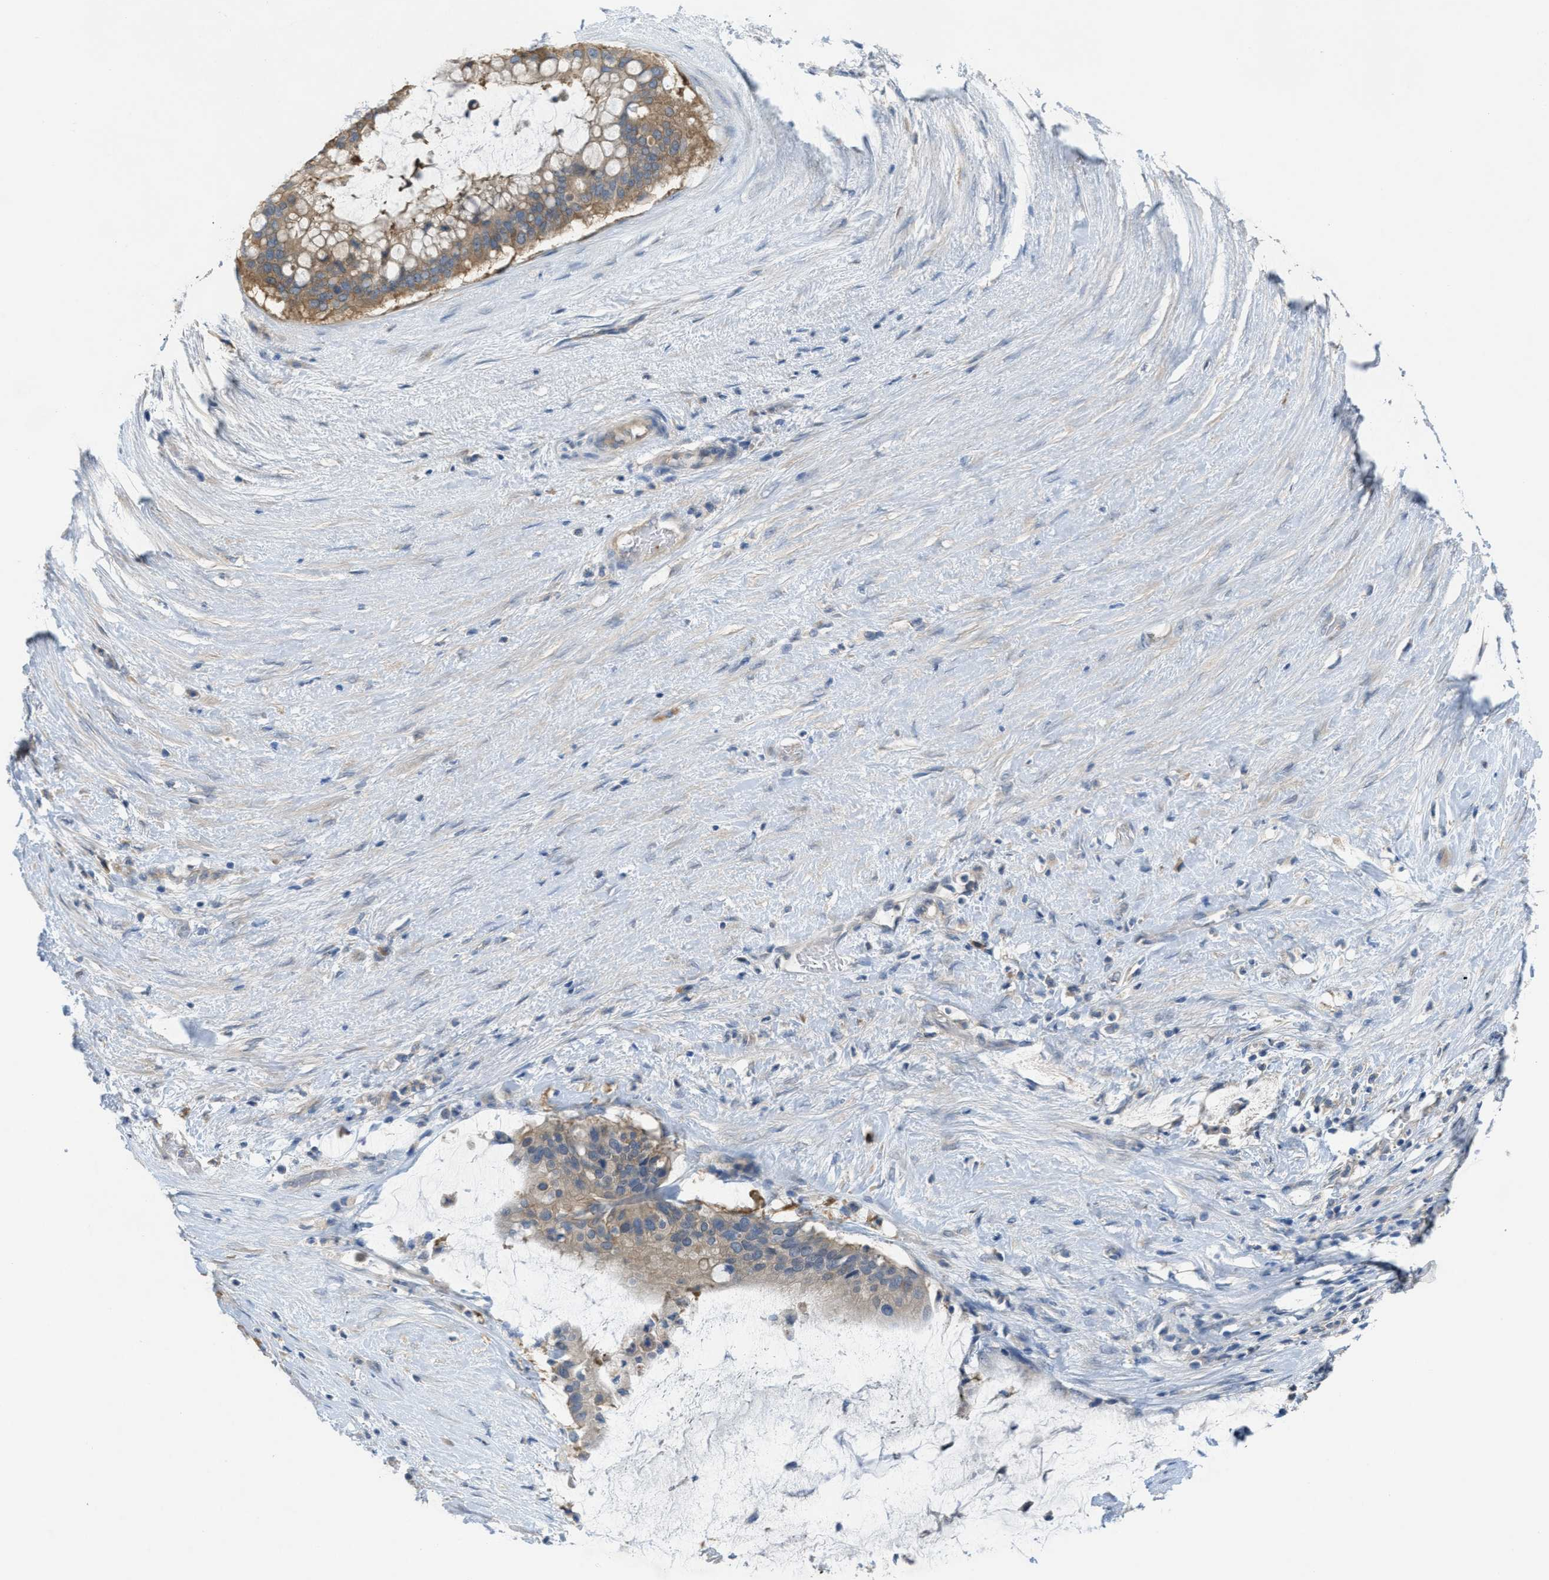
{"staining": {"intensity": "moderate", "quantity": ">75%", "location": "cytoplasmic/membranous"}, "tissue": "pancreatic cancer", "cell_type": "Tumor cells", "image_type": "cancer", "snomed": [{"axis": "morphology", "description": "Adenocarcinoma, NOS"}, {"axis": "topography", "description": "Pancreas"}], "caption": "Human pancreatic cancer stained with a protein marker displays moderate staining in tumor cells.", "gene": "UBA5", "patient": {"sex": "male", "age": 41}}